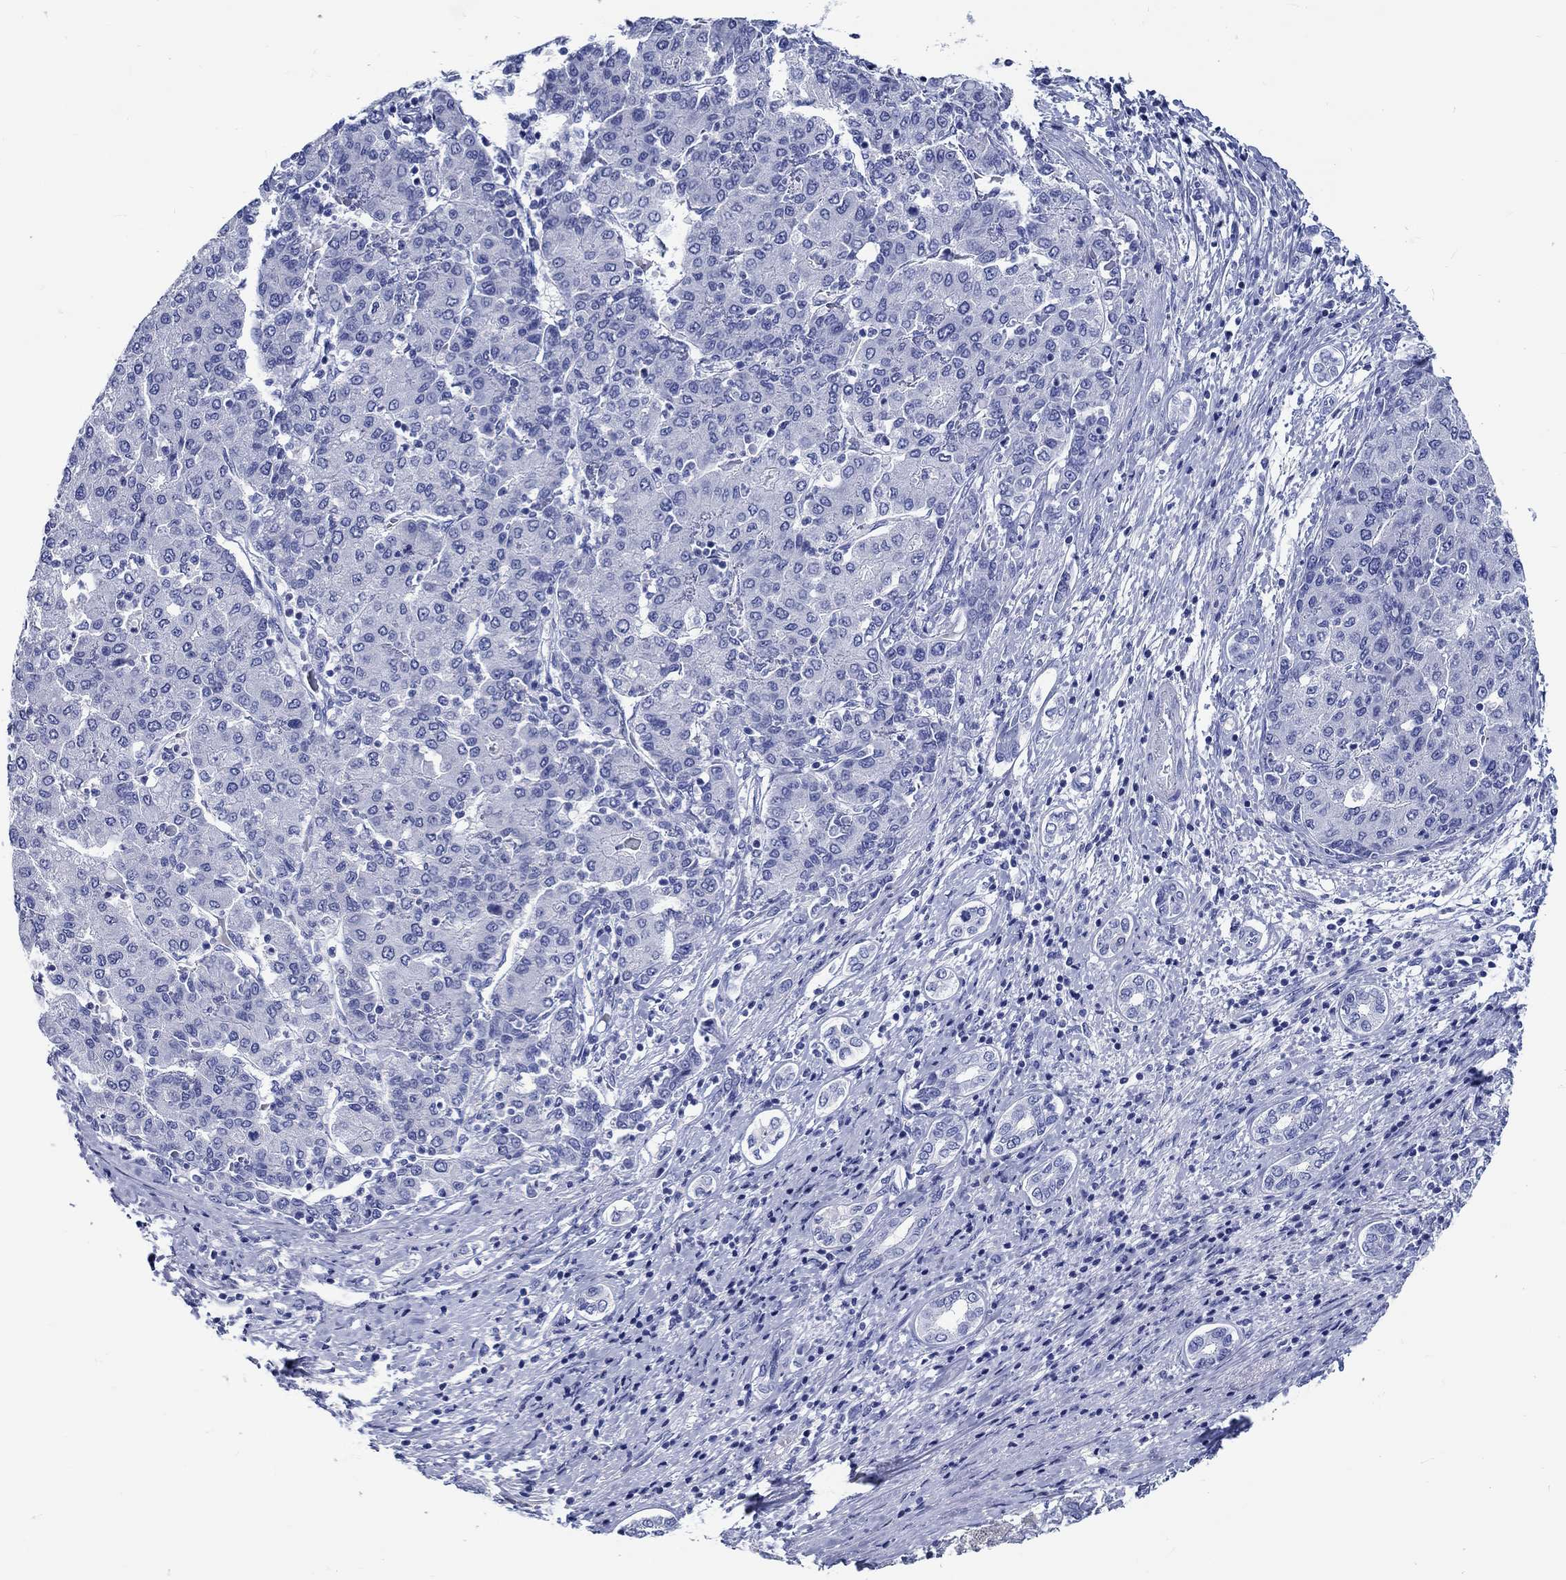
{"staining": {"intensity": "negative", "quantity": "none", "location": "none"}, "tissue": "liver cancer", "cell_type": "Tumor cells", "image_type": "cancer", "snomed": [{"axis": "morphology", "description": "Carcinoma, Hepatocellular, NOS"}, {"axis": "topography", "description": "Liver"}], "caption": "An immunohistochemistry micrograph of hepatocellular carcinoma (liver) is shown. There is no staining in tumor cells of hepatocellular carcinoma (liver).", "gene": "FBXO2", "patient": {"sex": "male", "age": 65}}